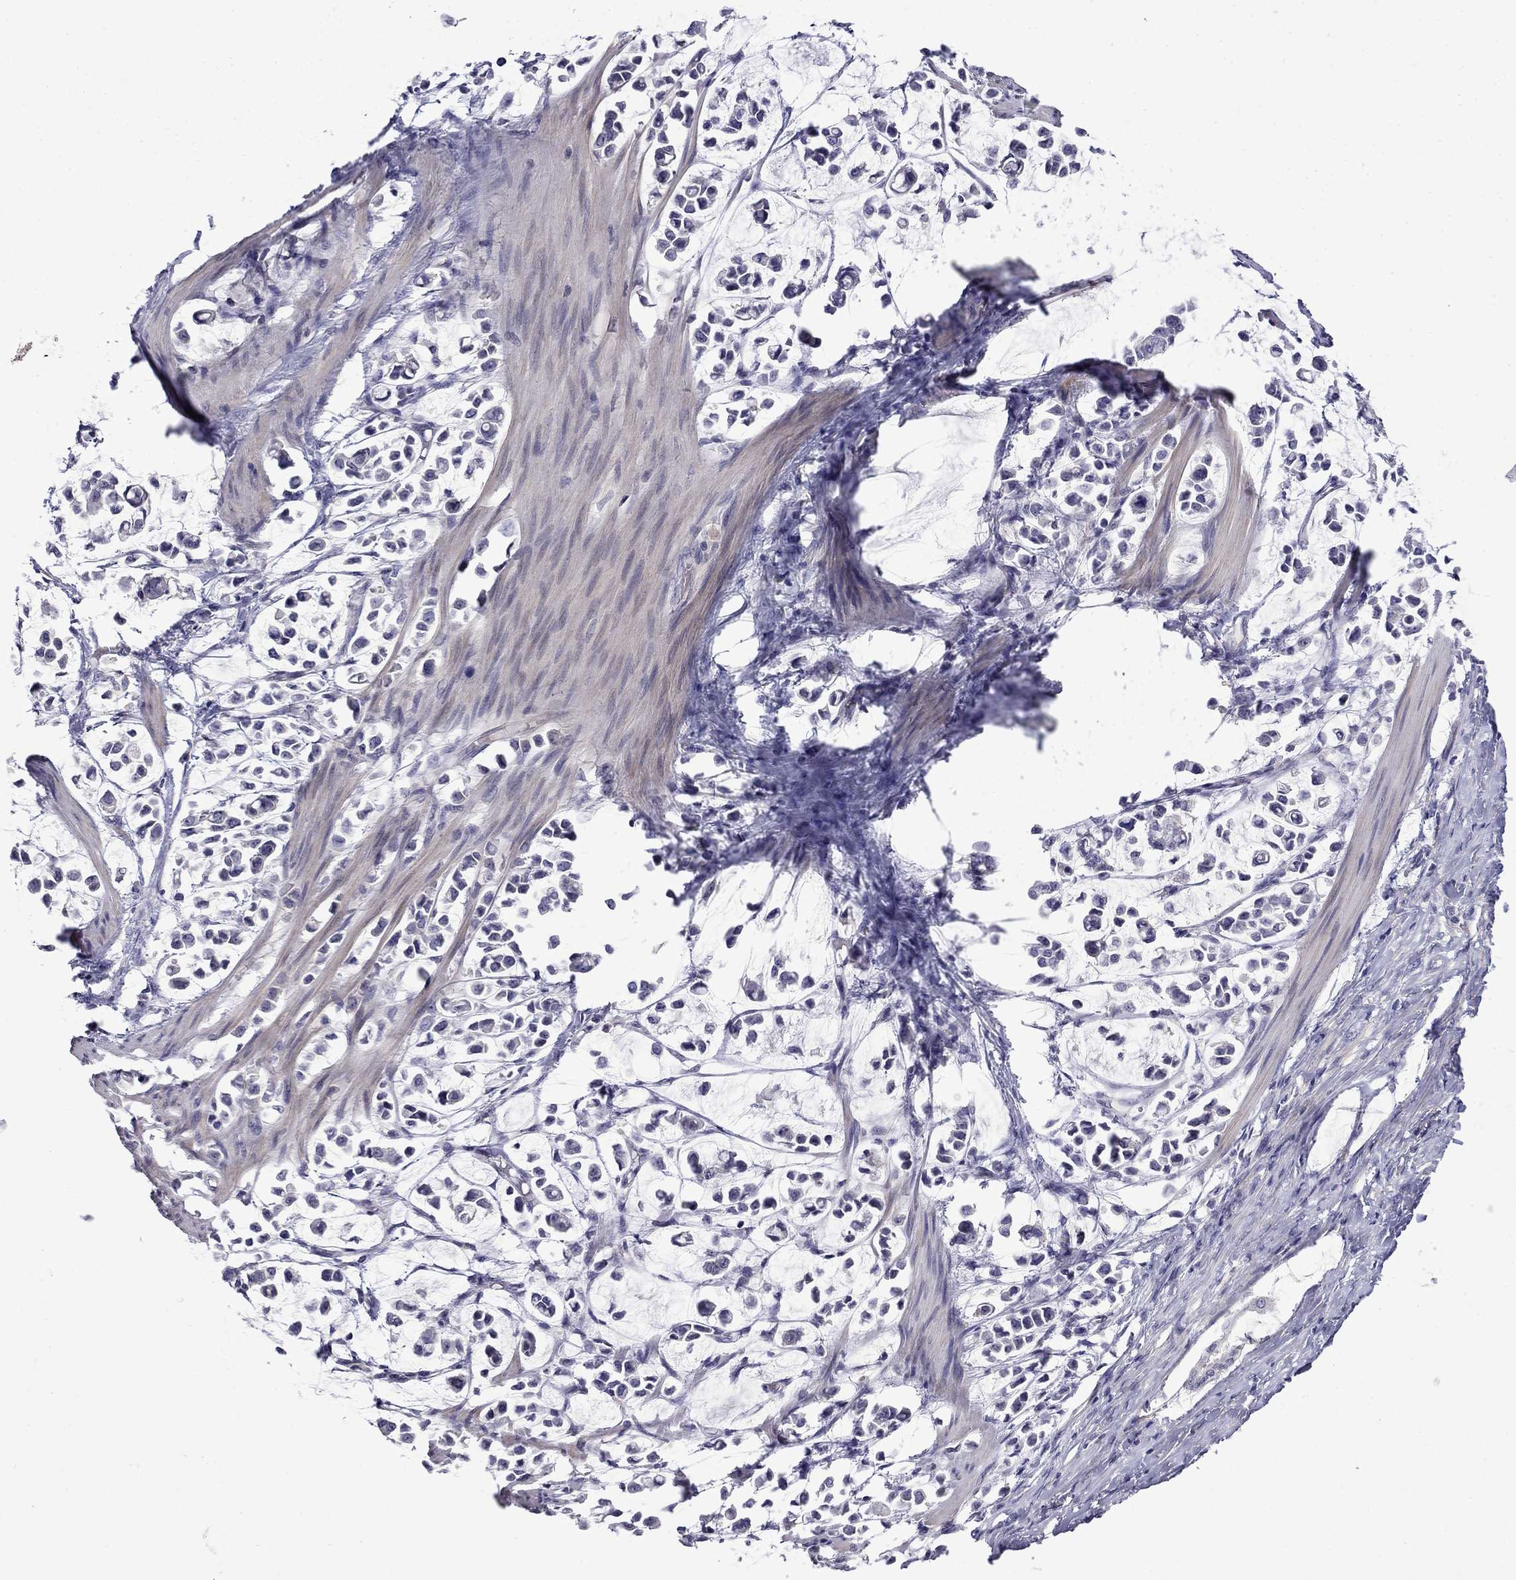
{"staining": {"intensity": "negative", "quantity": "none", "location": "none"}, "tissue": "stomach cancer", "cell_type": "Tumor cells", "image_type": "cancer", "snomed": [{"axis": "morphology", "description": "Adenocarcinoma, NOS"}, {"axis": "topography", "description": "Stomach"}], "caption": "Tumor cells are negative for protein expression in human adenocarcinoma (stomach).", "gene": "PRR18", "patient": {"sex": "male", "age": 82}}